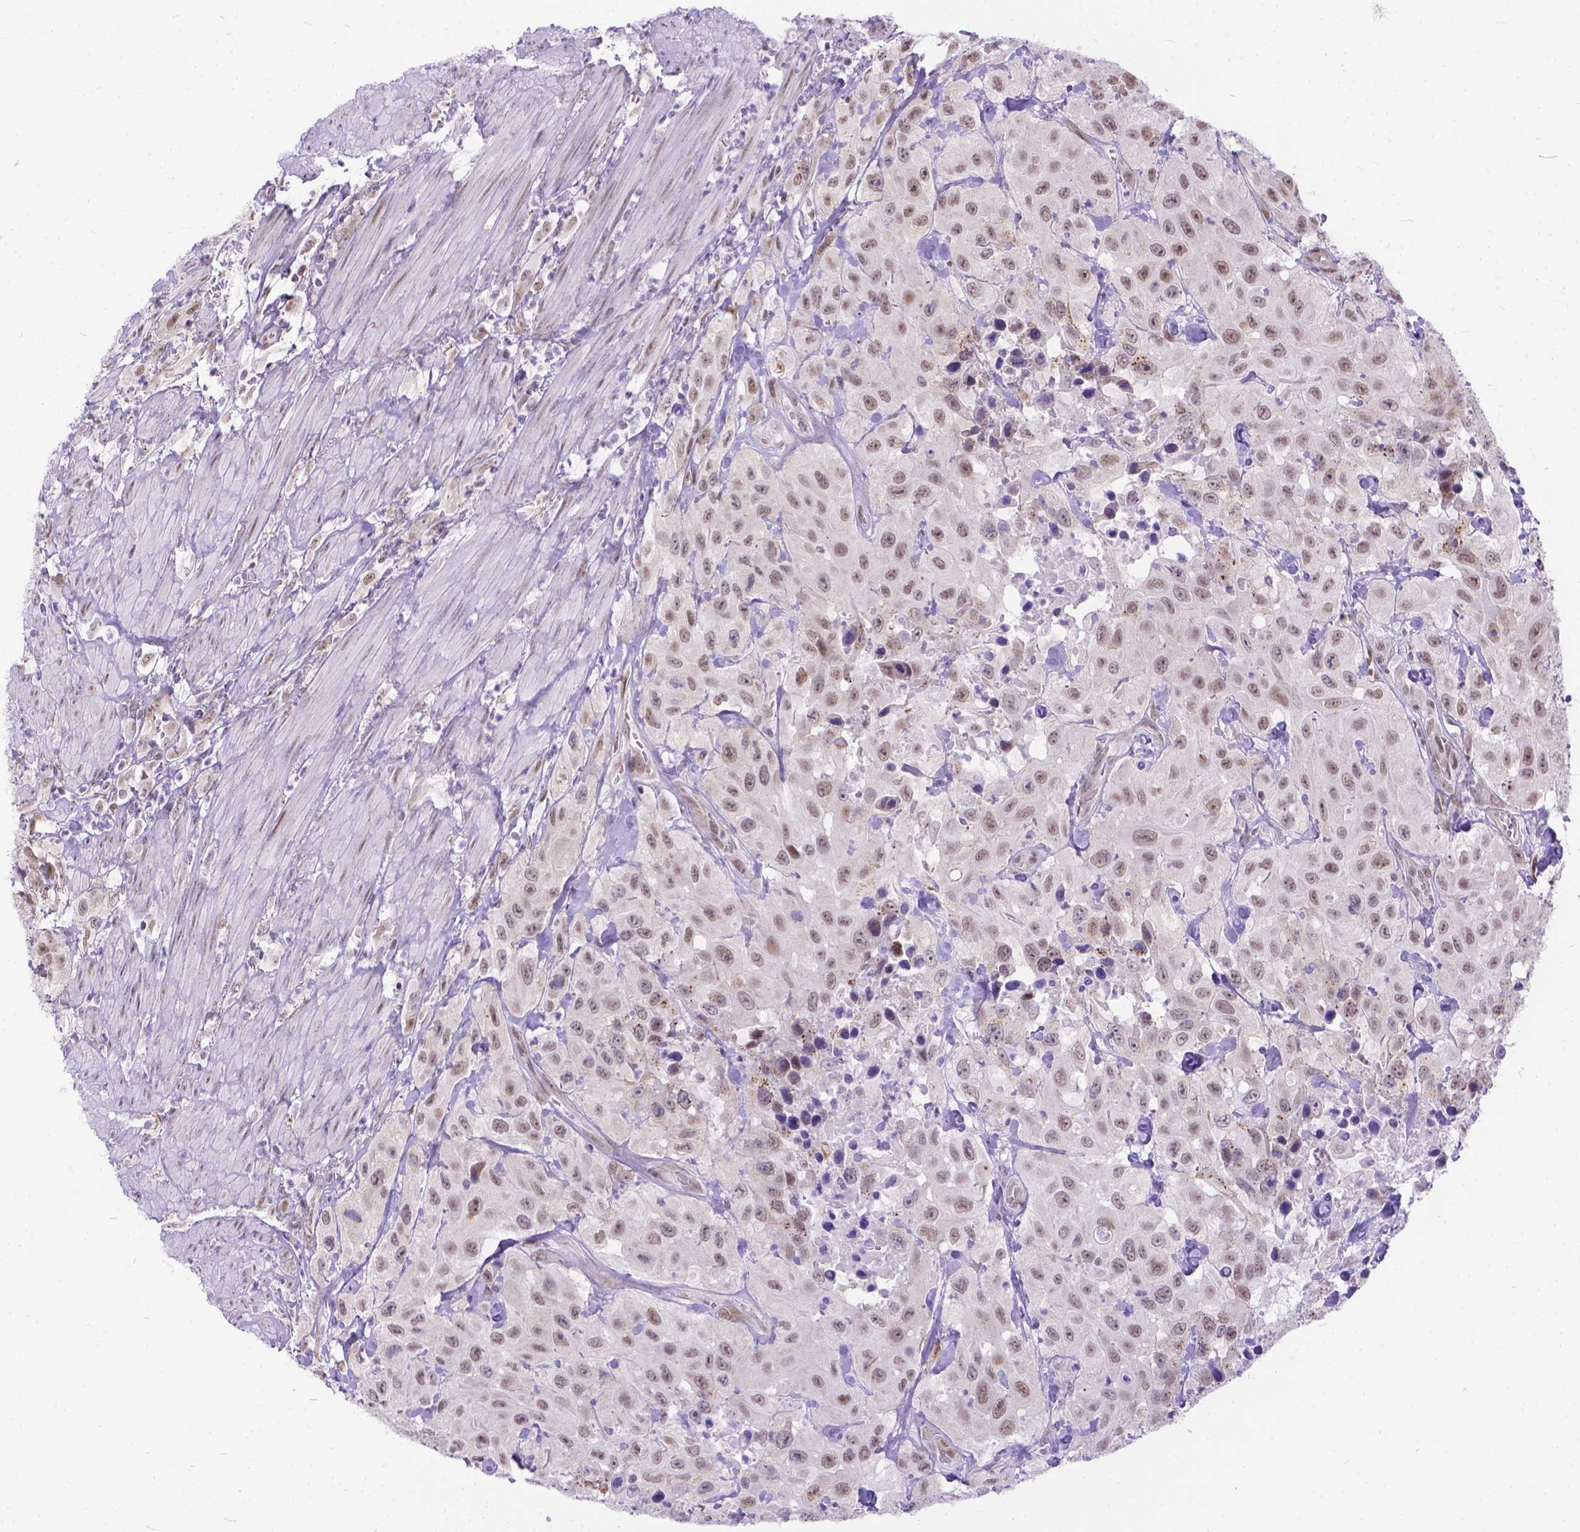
{"staining": {"intensity": "weak", "quantity": ">75%", "location": "nuclear"}, "tissue": "urothelial cancer", "cell_type": "Tumor cells", "image_type": "cancer", "snomed": [{"axis": "morphology", "description": "Urothelial carcinoma, High grade"}, {"axis": "topography", "description": "Urinary bladder"}], "caption": "Approximately >75% of tumor cells in human urothelial cancer exhibit weak nuclear protein expression as visualized by brown immunohistochemical staining.", "gene": "FAM124B", "patient": {"sex": "male", "age": 79}}